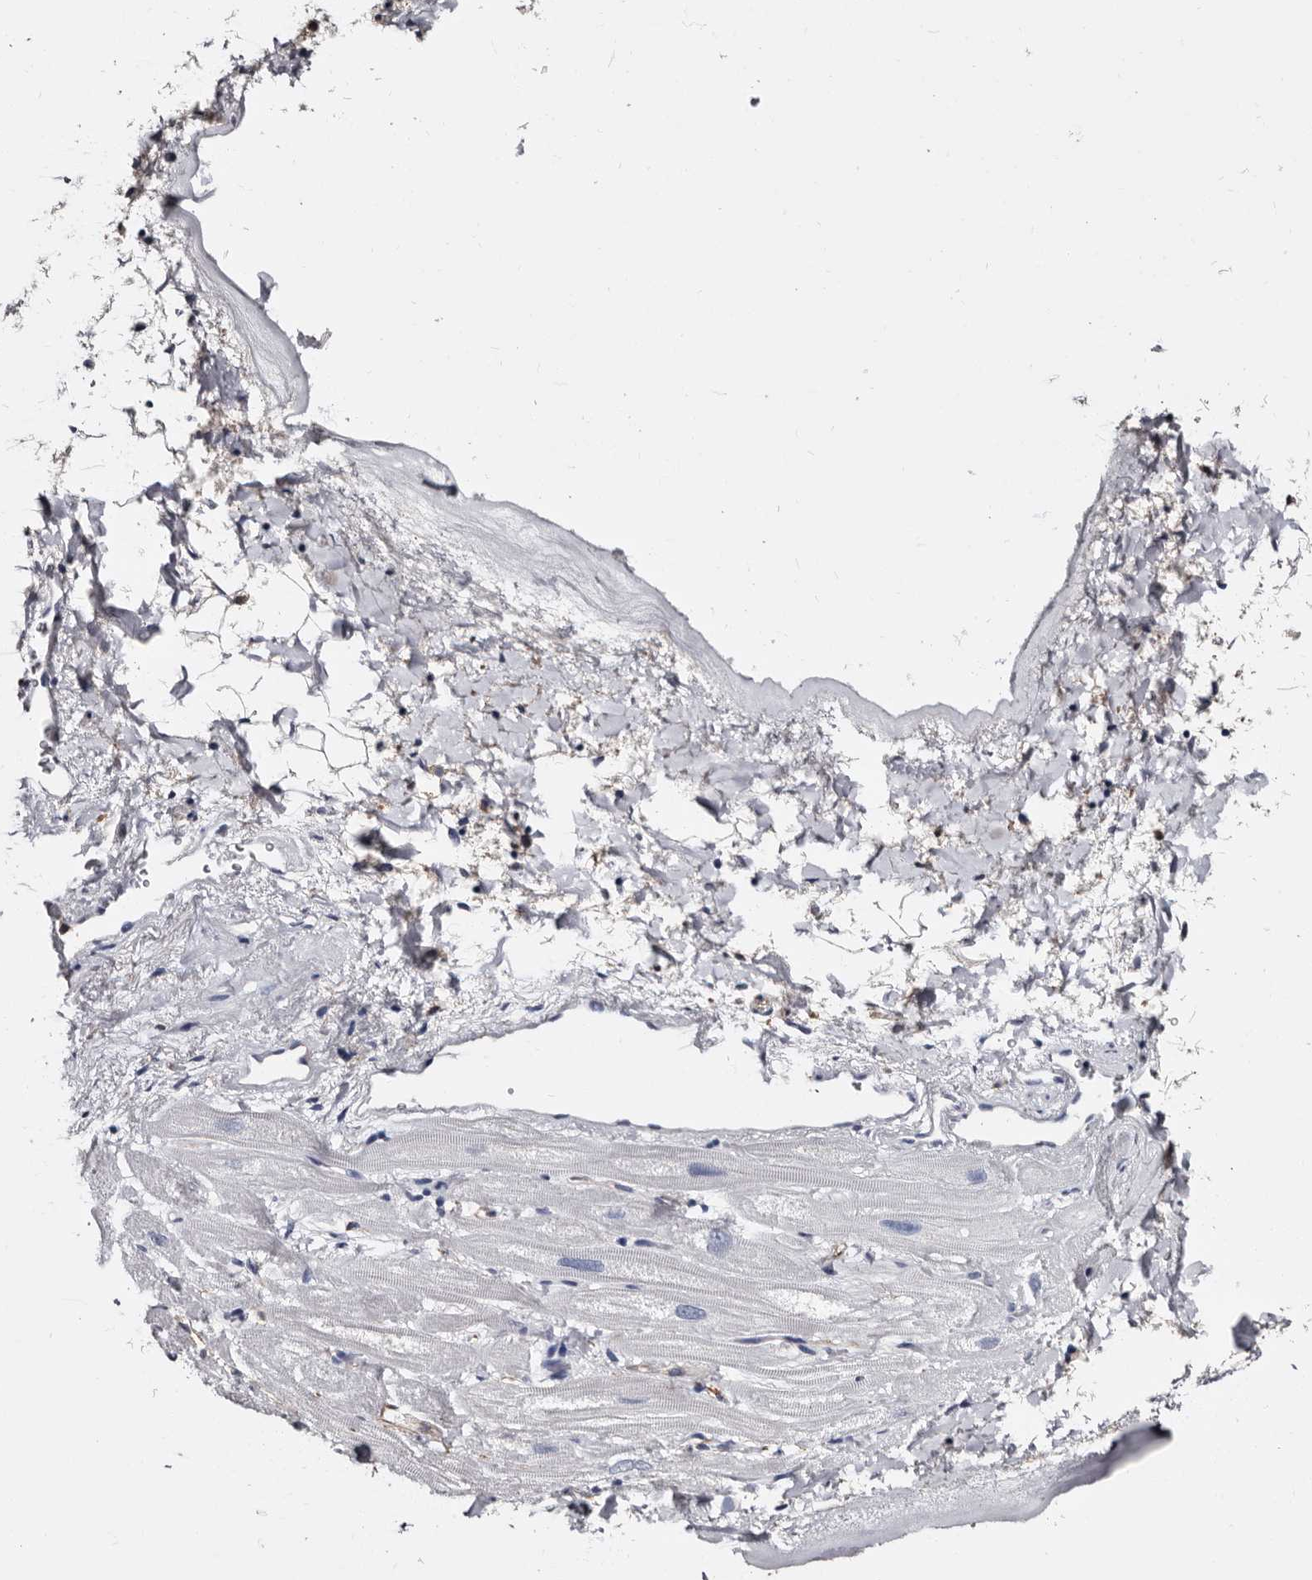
{"staining": {"intensity": "negative", "quantity": "none", "location": "none"}, "tissue": "heart muscle", "cell_type": "Cardiomyocytes", "image_type": "normal", "snomed": [{"axis": "morphology", "description": "Normal tissue, NOS"}, {"axis": "topography", "description": "Heart"}], "caption": "Cardiomyocytes show no significant protein staining in benign heart muscle. The staining is performed using DAB brown chromogen with nuclei counter-stained in using hematoxylin.", "gene": "EPB41L3", "patient": {"sex": "male", "age": 49}}